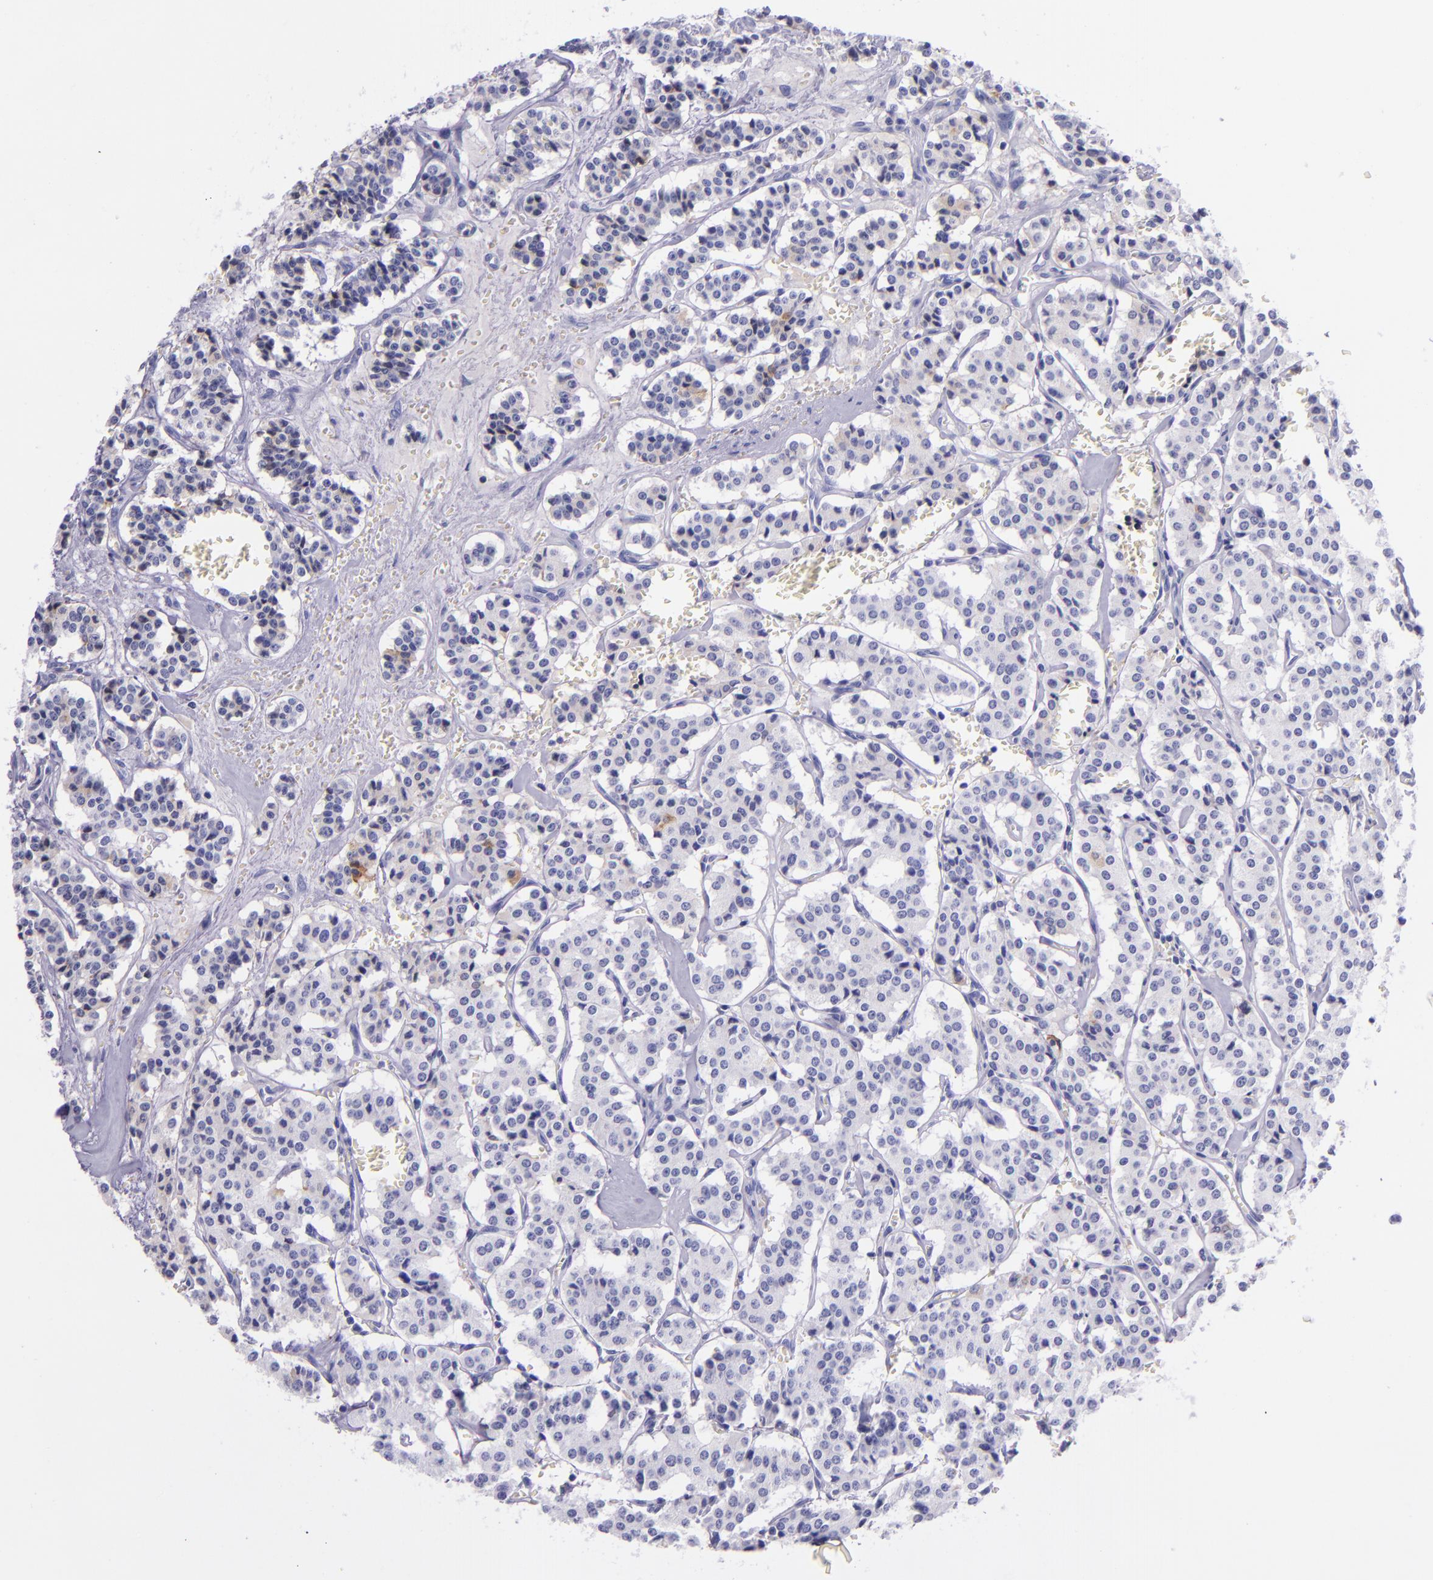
{"staining": {"intensity": "weak", "quantity": "<25%", "location": "cytoplasmic/membranous"}, "tissue": "carcinoid", "cell_type": "Tumor cells", "image_type": "cancer", "snomed": [{"axis": "morphology", "description": "Carcinoid, malignant, NOS"}, {"axis": "topography", "description": "Bronchus"}], "caption": "Tumor cells are negative for brown protein staining in carcinoid.", "gene": "SLPI", "patient": {"sex": "male", "age": 55}}